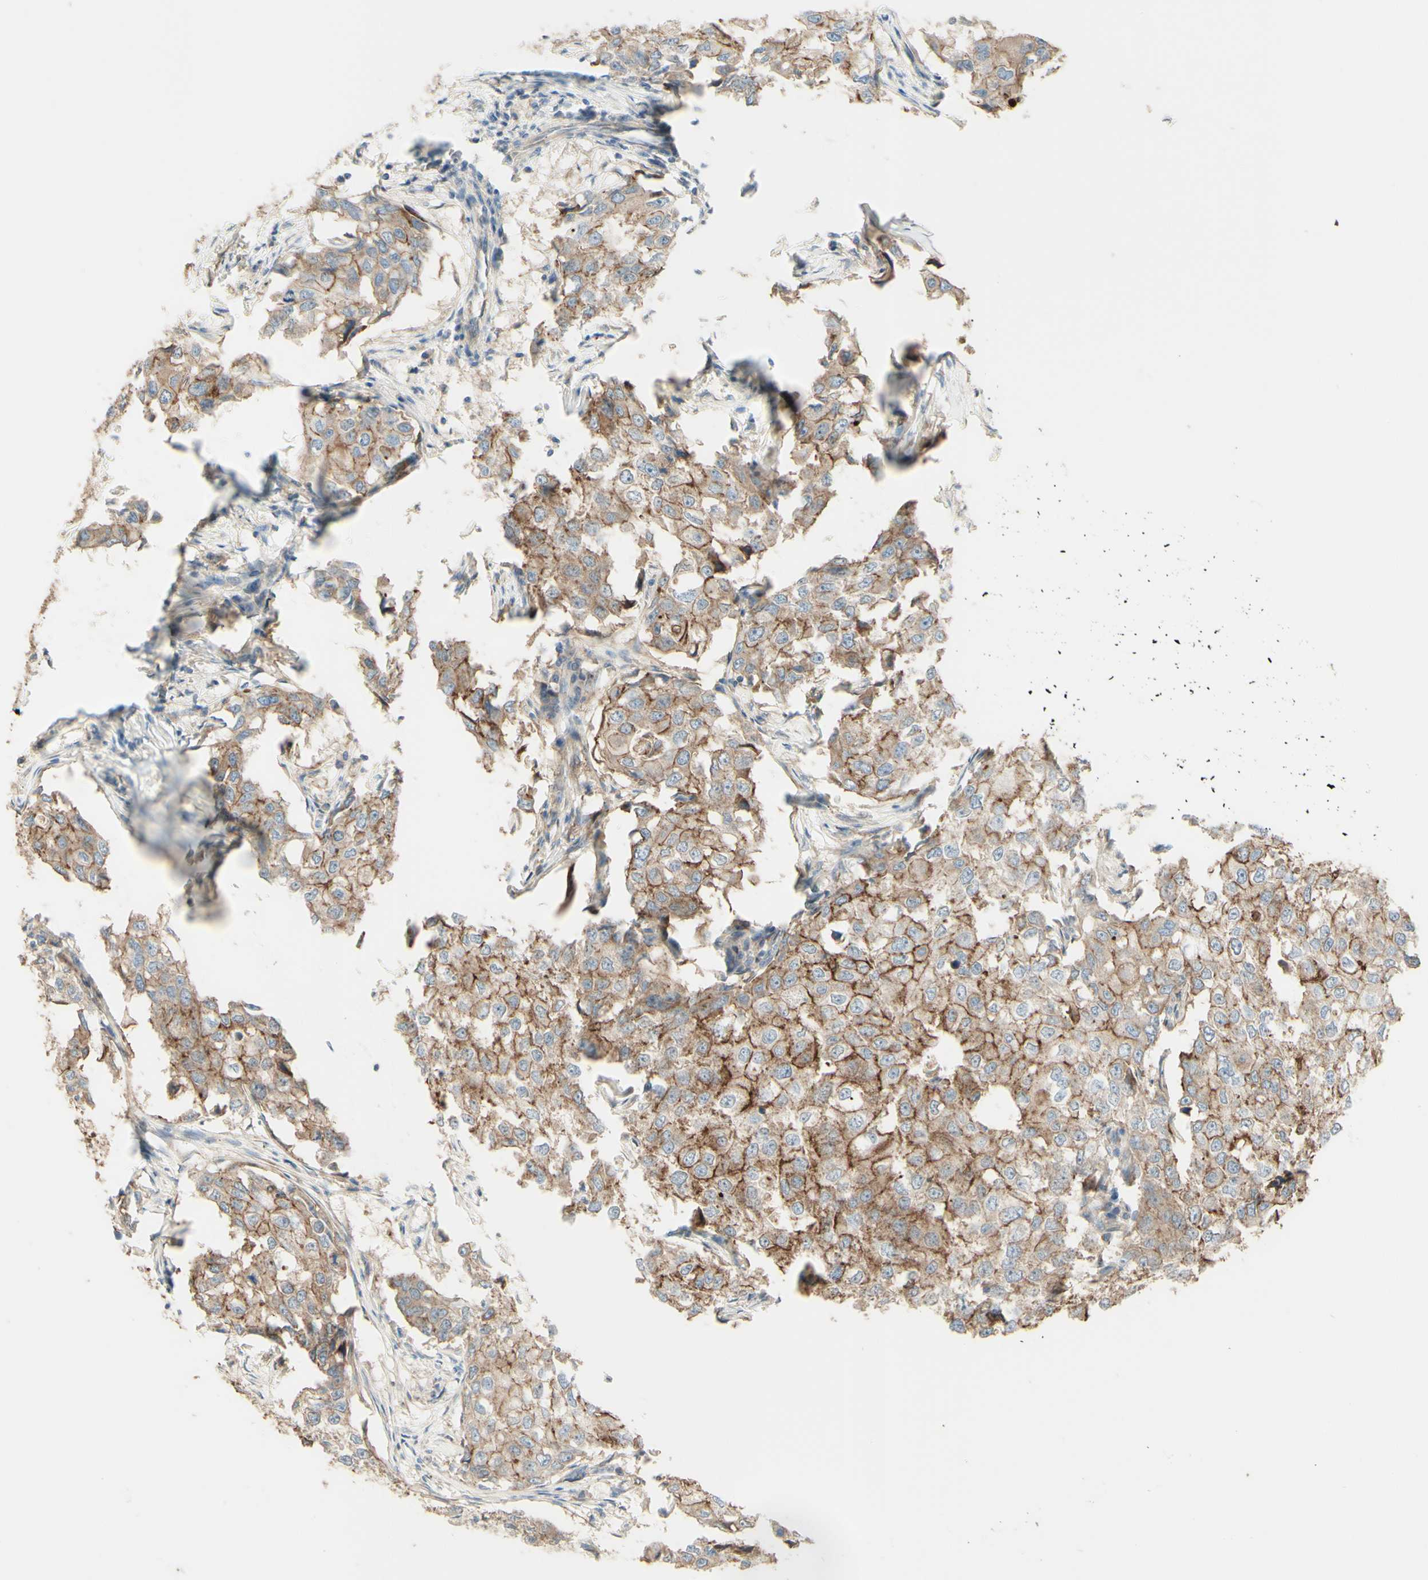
{"staining": {"intensity": "moderate", "quantity": ">75%", "location": "cytoplasmic/membranous"}, "tissue": "breast cancer", "cell_type": "Tumor cells", "image_type": "cancer", "snomed": [{"axis": "morphology", "description": "Duct carcinoma"}, {"axis": "topography", "description": "Breast"}], "caption": "Moderate cytoplasmic/membranous protein positivity is seen in approximately >75% of tumor cells in breast intraductal carcinoma.", "gene": "RNF149", "patient": {"sex": "female", "age": 27}}